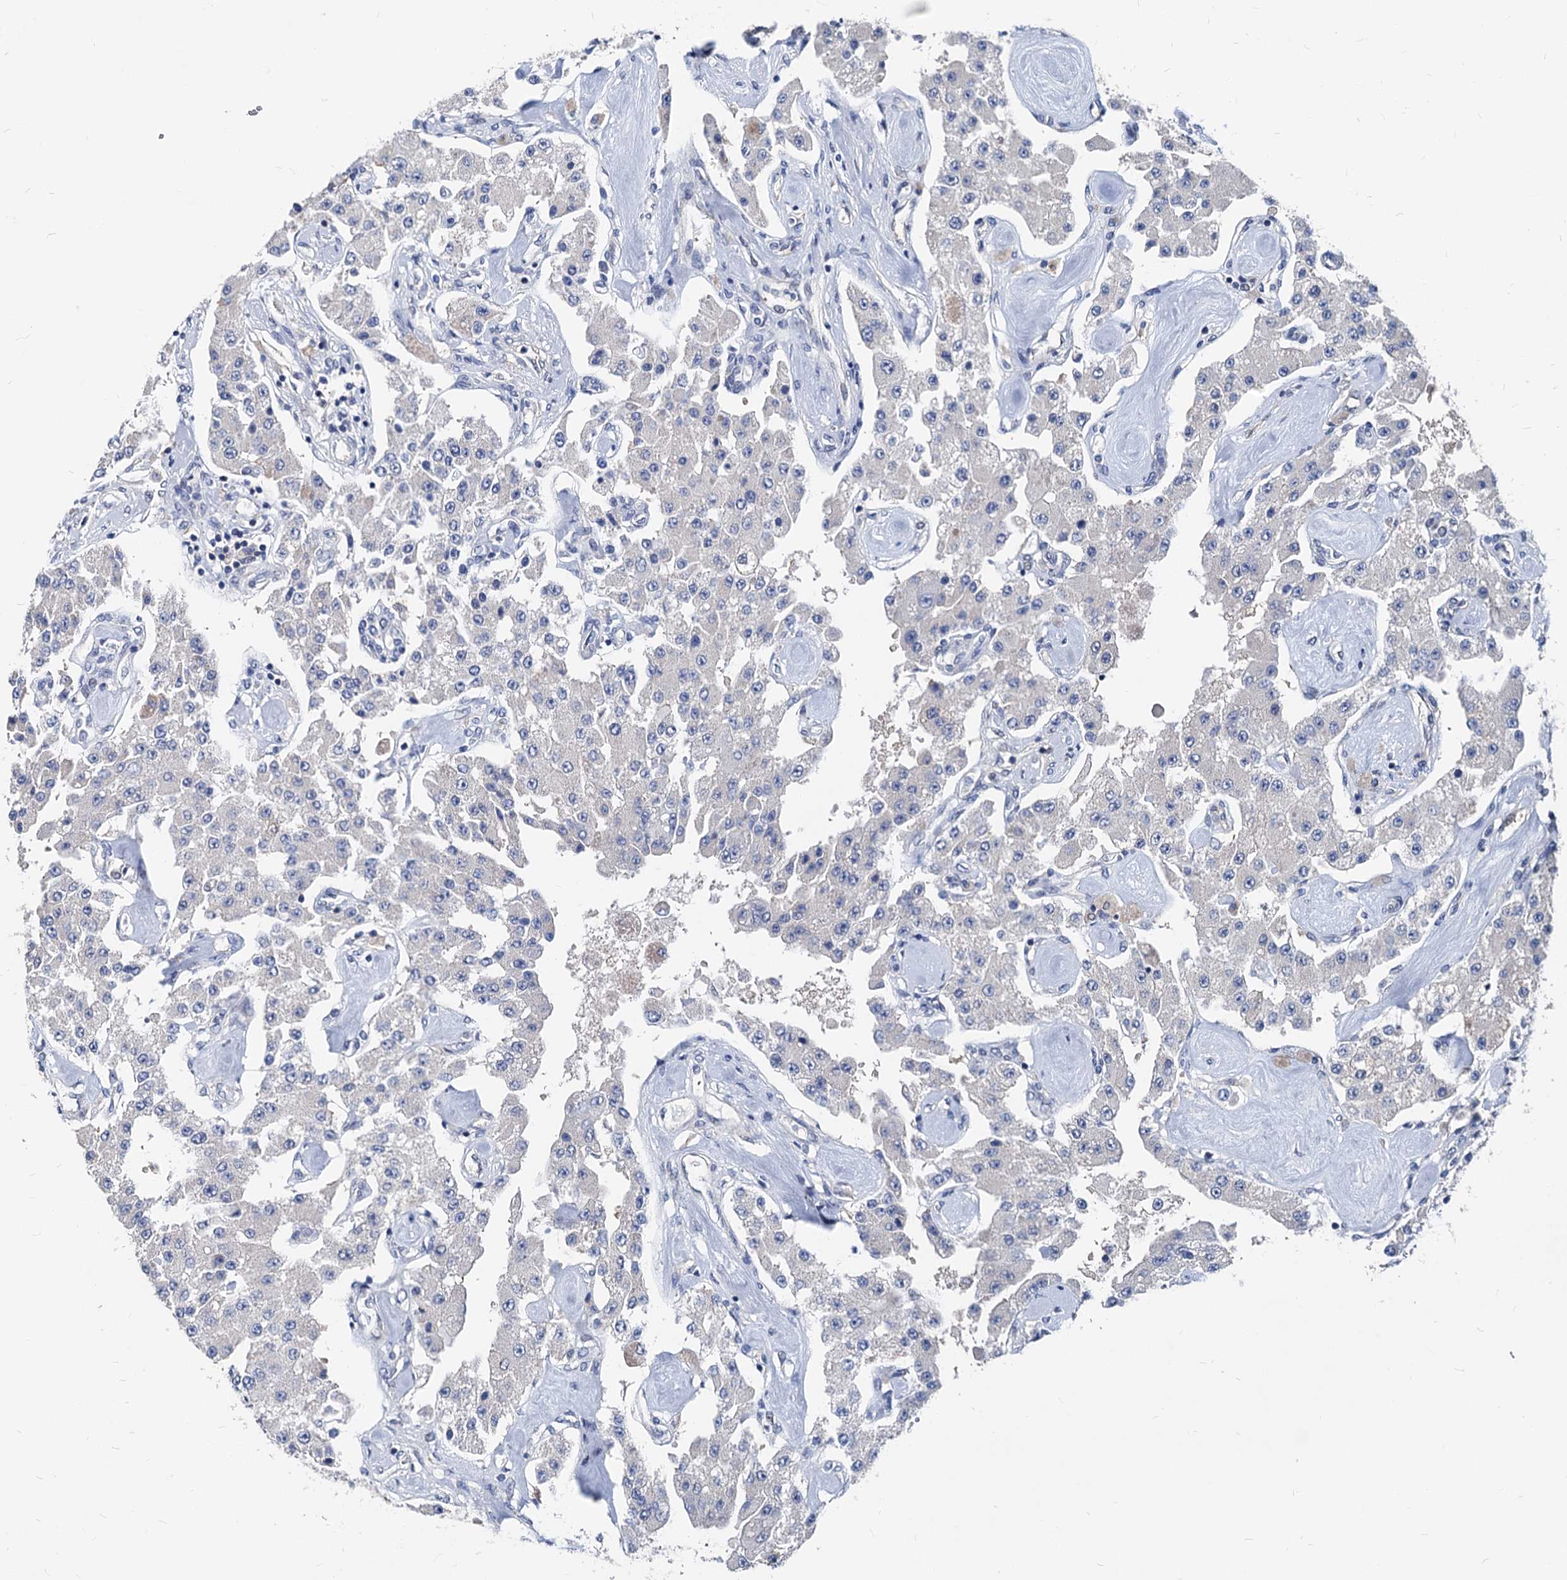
{"staining": {"intensity": "negative", "quantity": "none", "location": "none"}, "tissue": "carcinoid", "cell_type": "Tumor cells", "image_type": "cancer", "snomed": [{"axis": "morphology", "description": "Carcinoid, malignant, NOS"}, {"axis": "topography", "description": "Pancreas"}], "caption": "Micrograph shows no significant protein expression in tumor cells of malignant carcinoid.", "gene": "GLO1", "patient": {"sex": "male", "age": 41}}